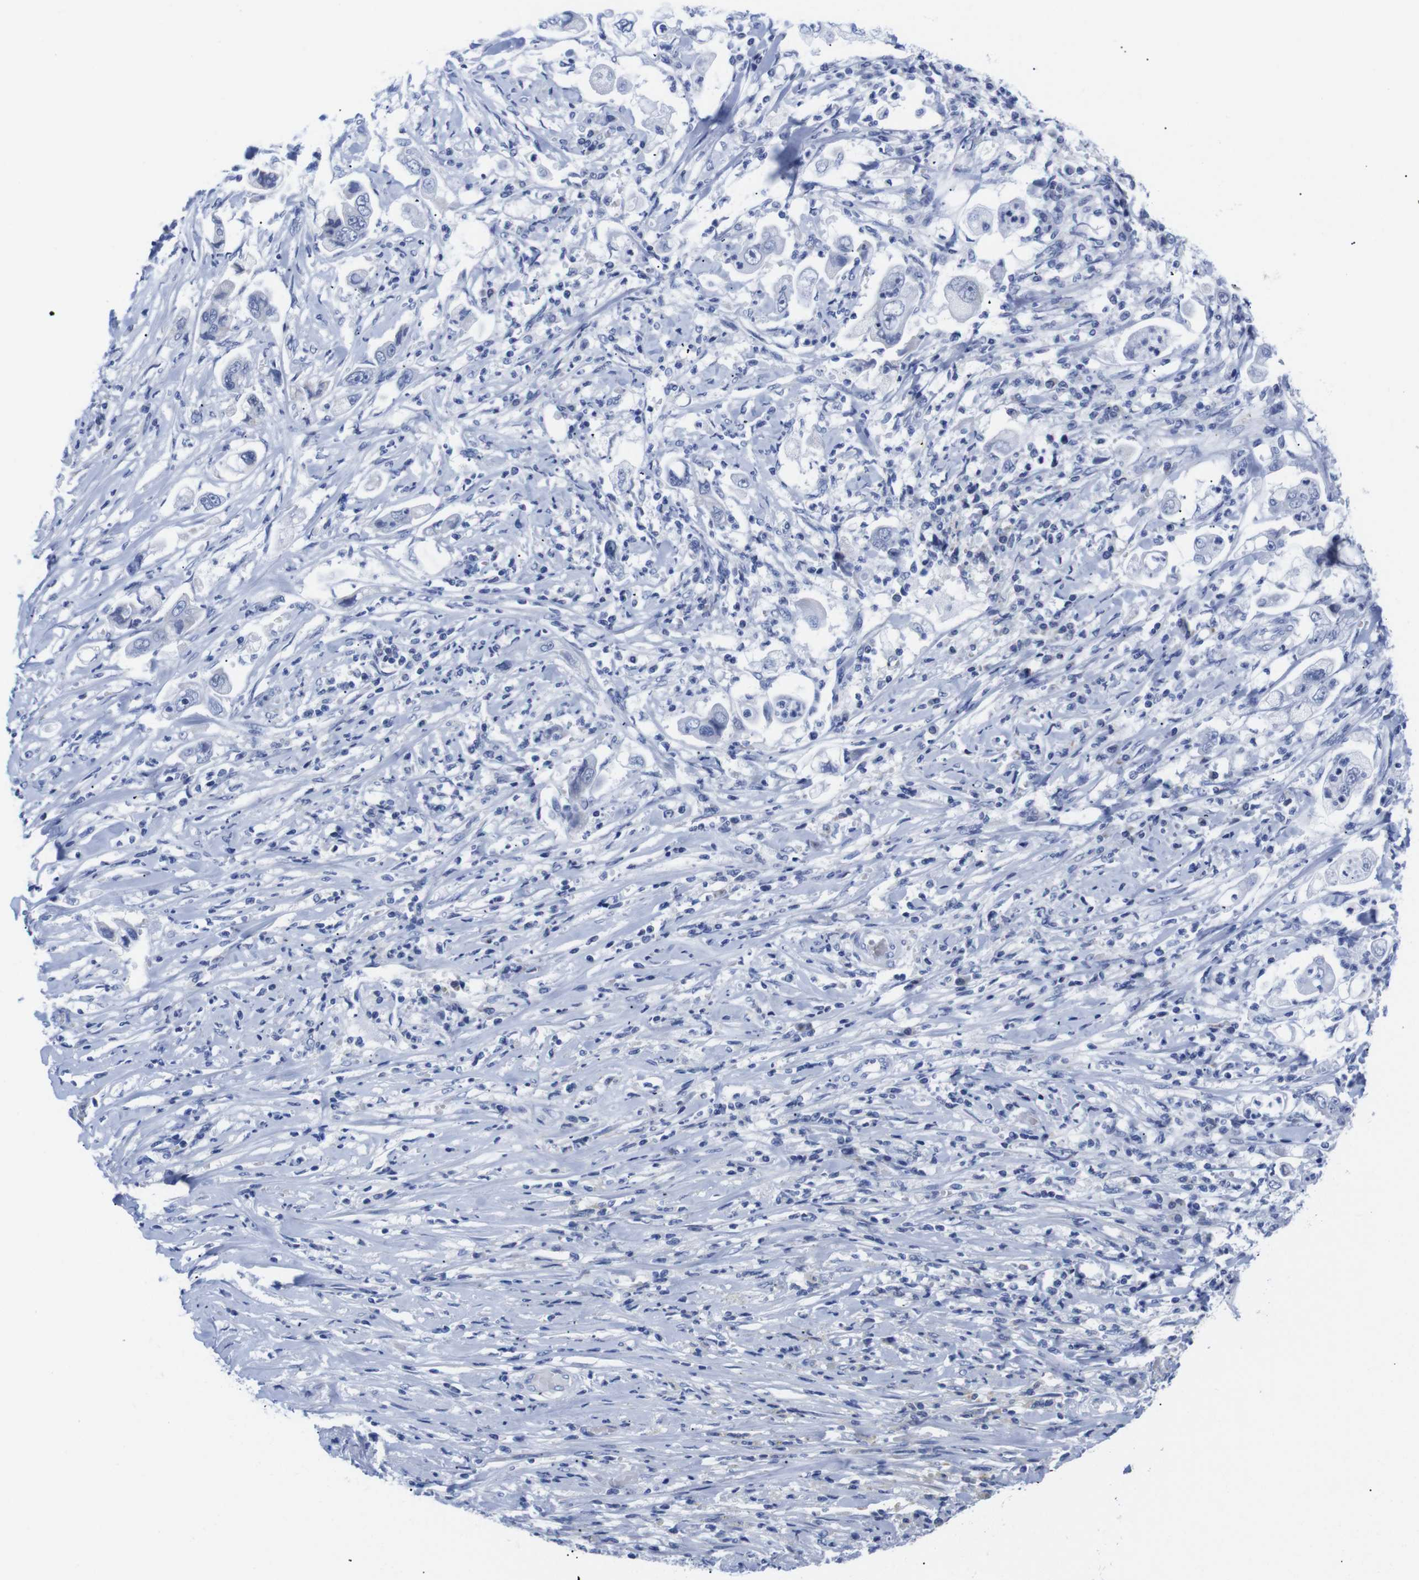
{"staining": {"intensity": "negative", "quantity": "none", "location": "none"}, "tissue": "stomach cancer", "cell_type": "Tumor cells", "image_type": "cancer", "snomed": [{"axis": "morphology", "description": "Adenocarcinoma, NOS"}, {"axis": "topography", "description": "Stomach"}], "caption": "Immunohistochemical staining of human stomach adenocarcinoma displays no significant positivity in tumor cells.", "gene": "LRRC55", "patient": {"sex": "male", "age": 62}}